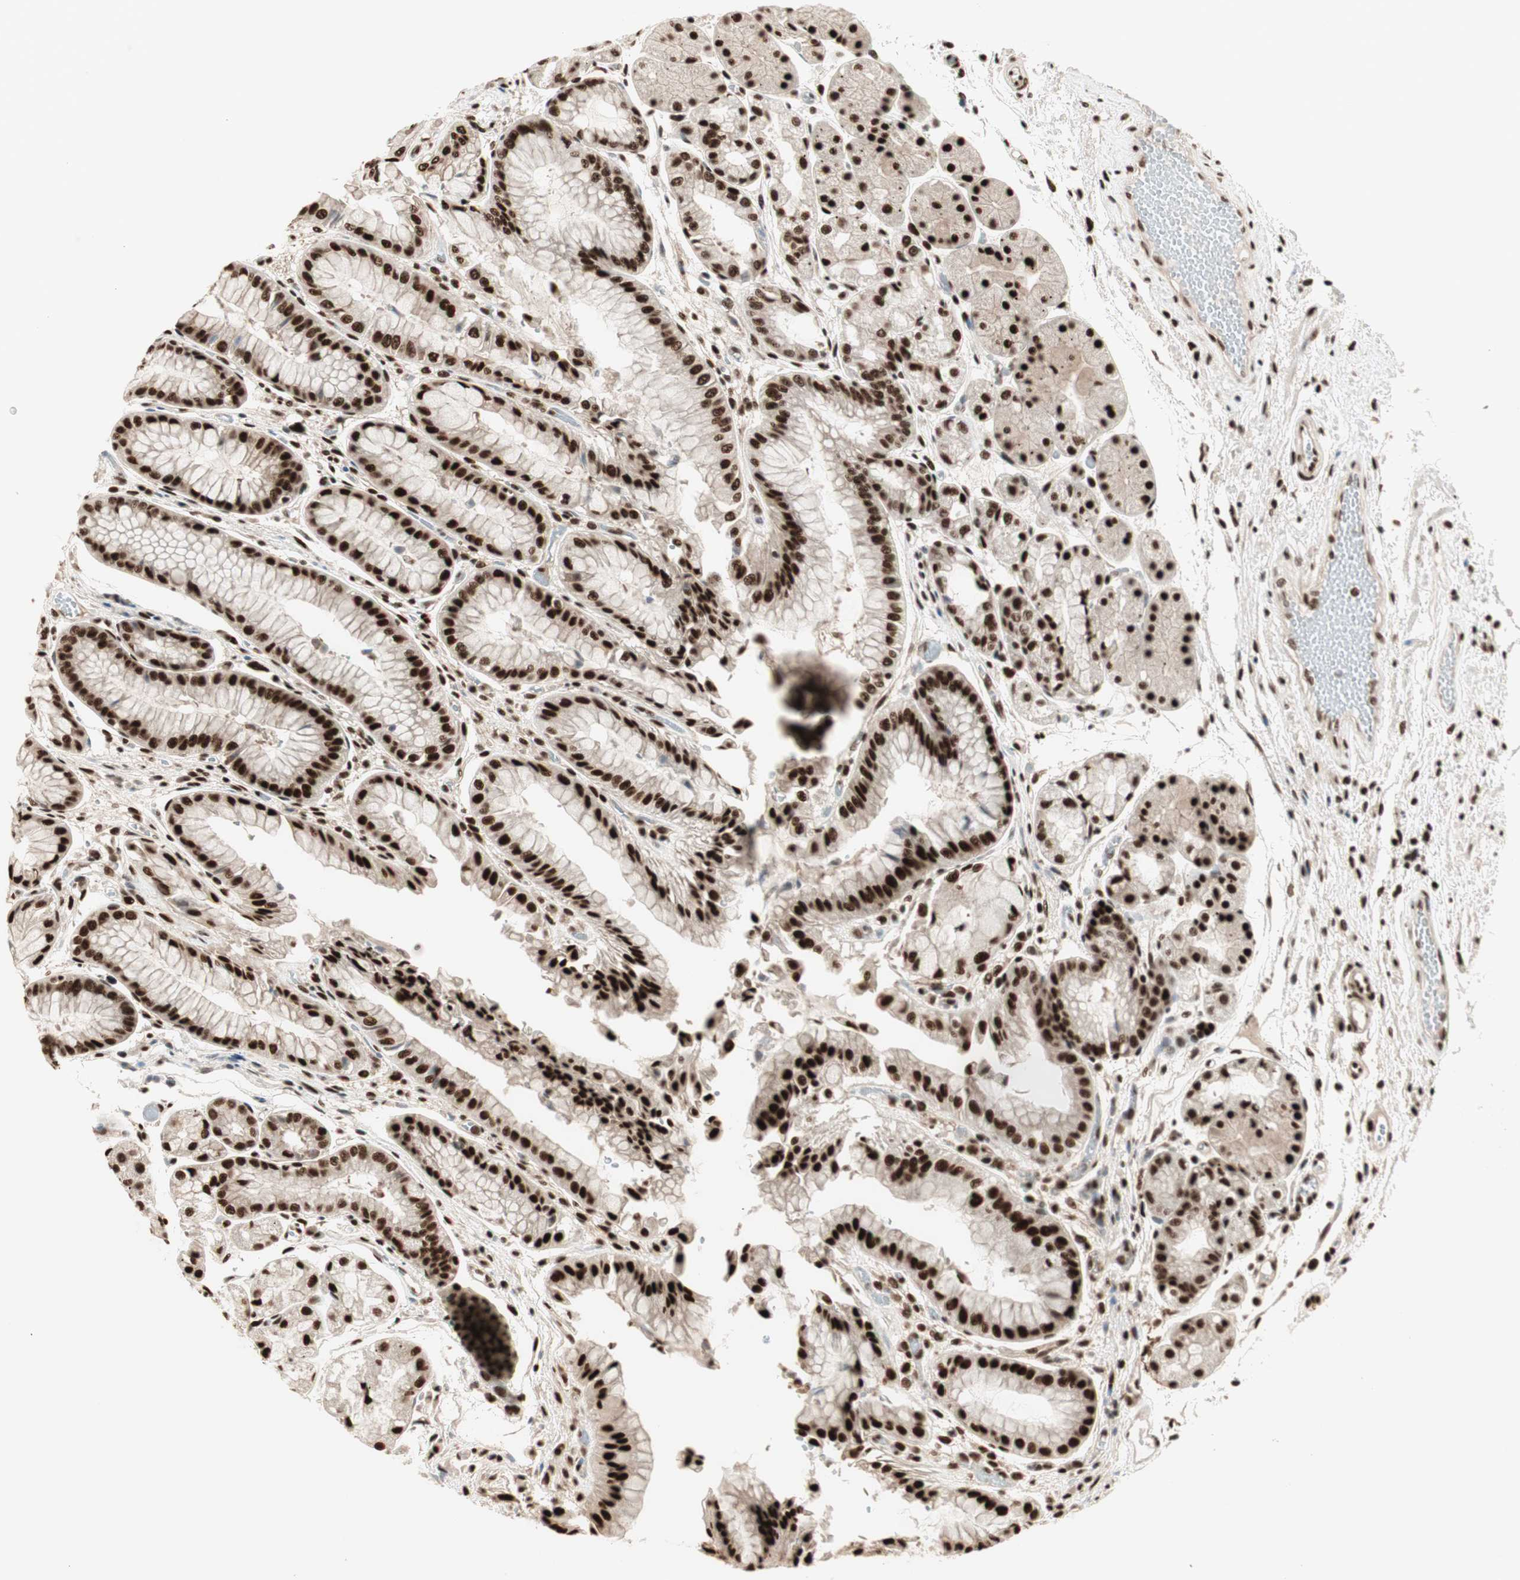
{"staining": {"intensity": "strong", "quantity": ">75%", "location": "nuclear"}, "tissue": "stomach", "cell_type": "Glandular cells", "image_type": "normal", "snomed": [{"axis": "morphology", "description": "Normal tissue, NOS"}, {"axis": "topography", "description": "Stomach, upper"}], "caption": "The histopathology image displays immunohistochemical staining of benign stomach. There is strong nuclear staining is identified in about >75% of glandular cells.", "gene": "HEXIM1", "patient": {"sex": "male", "age": 72}}